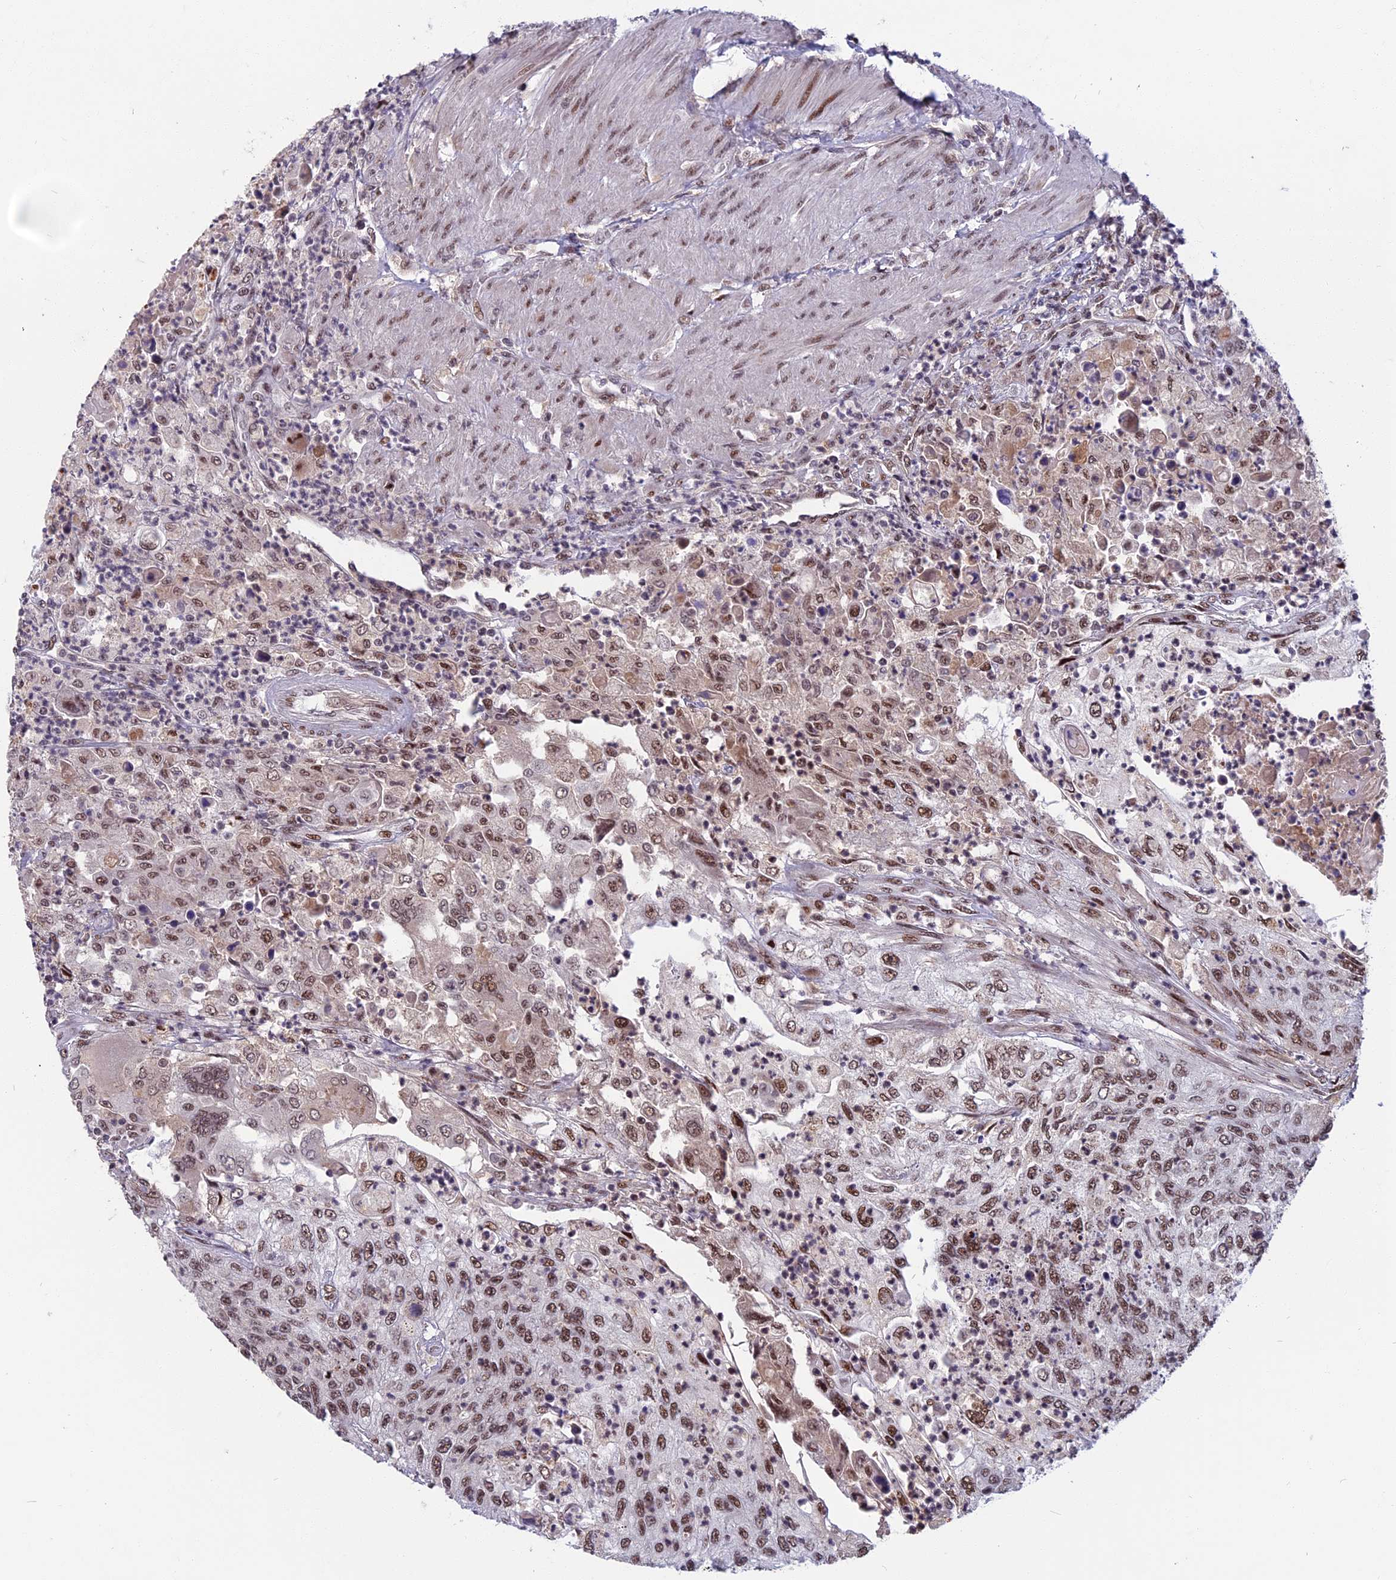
{"staining": {"intensity": "moderate", "quantity": ">75%", "location": "nuclear"}, "tissue": "urothelial cancer", "cell_type": "Tumor cells", "image_type": "cancer", "snomed": [{"axis": "morphology", "description": "Urothelial carcinoma, High grade"}, {"axis": "topography", "description": "Urinary bladder"}], "caption": "Human urothelial carcinoma (high-grade) stained for a protein (brown) reveals moderate nuclear positive positivity in about >75% of tumor cells.", "gene": "CDC7", "patient": {"sex": "female", "age": 60}}